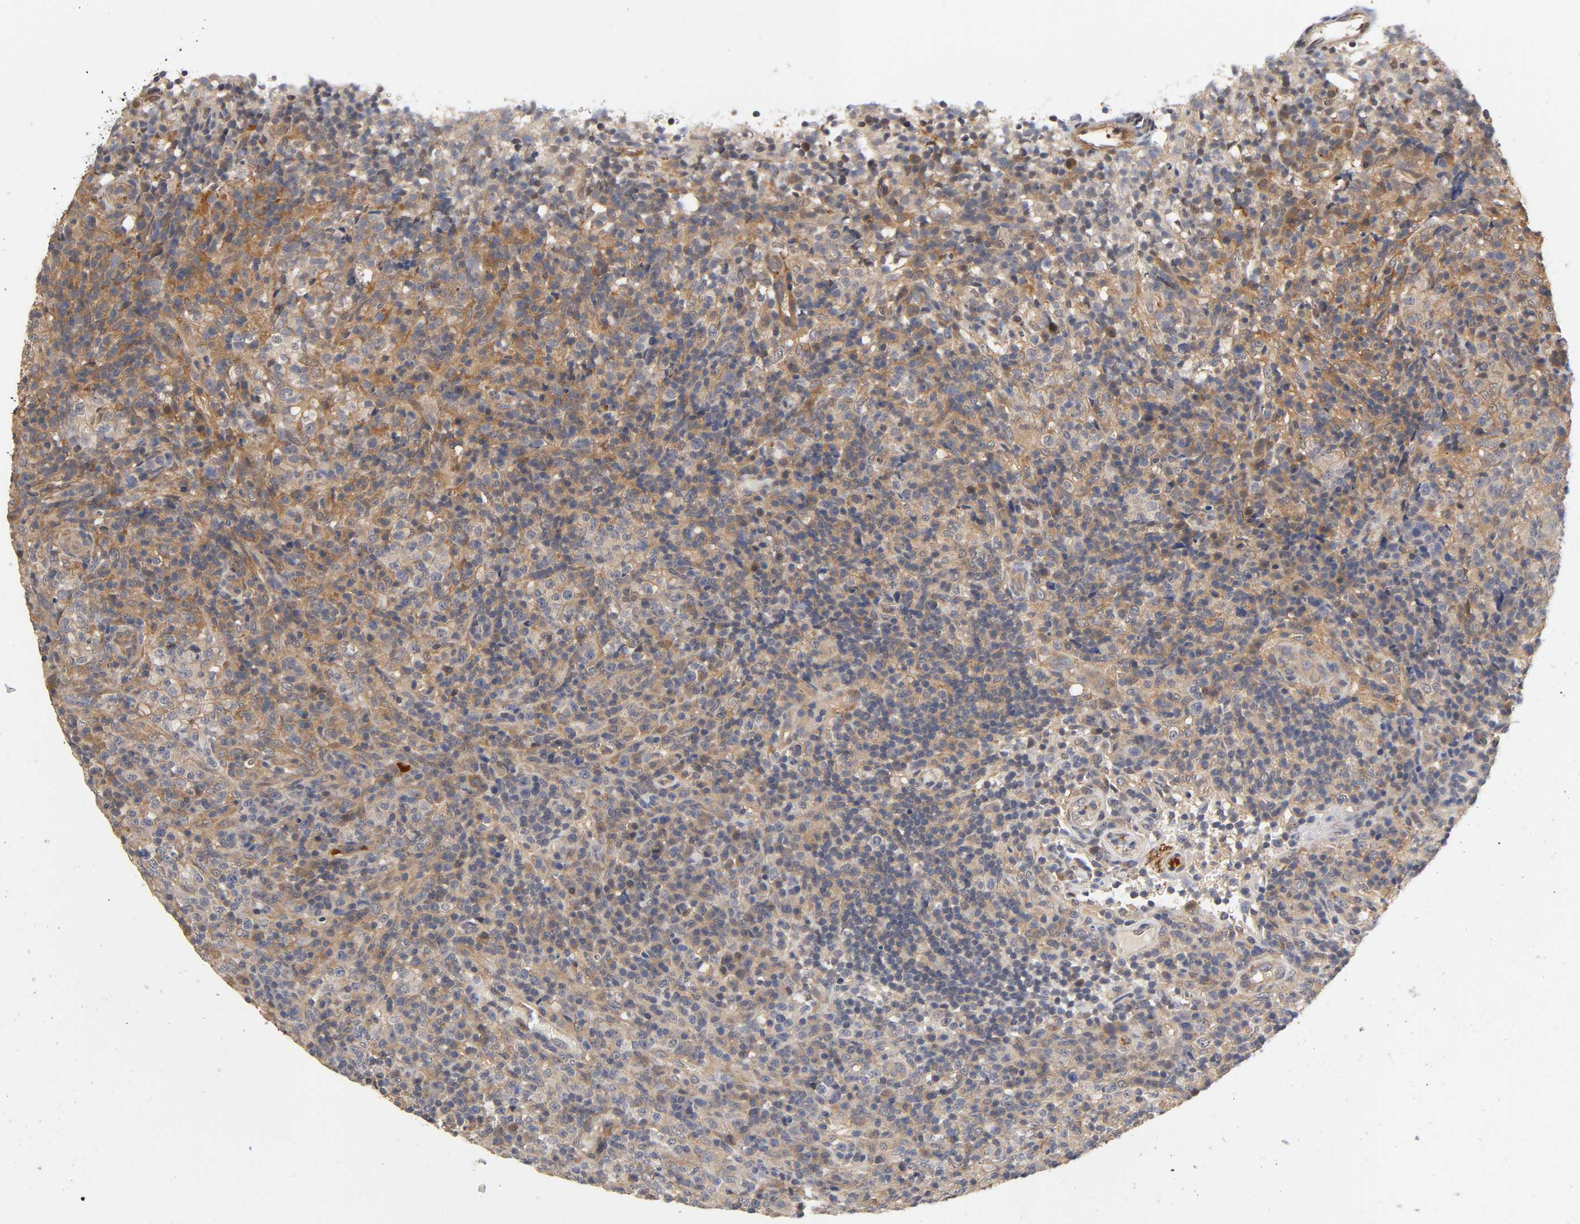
{"staining": {"intensity": "weak", "quantity": ">75%", "location": "cytoplasmic/membranous"}, "tissue": "lymphoma", "cell_type": "Tumor cells", "image_type": "cancer", "snomed": [{"axis": "morphology", "description": "Malignant lymphoma, non-Hodgkin's type, High grade"}, {"axis": "topography", "description": "Lymph node"}], "caption": "A brown stain shows weak cytoplasmic/membranous staining of a protein in lymphoma tumor cells.", "gene": "PDE5A", "patient": {"sex": "female", "age": 76}}